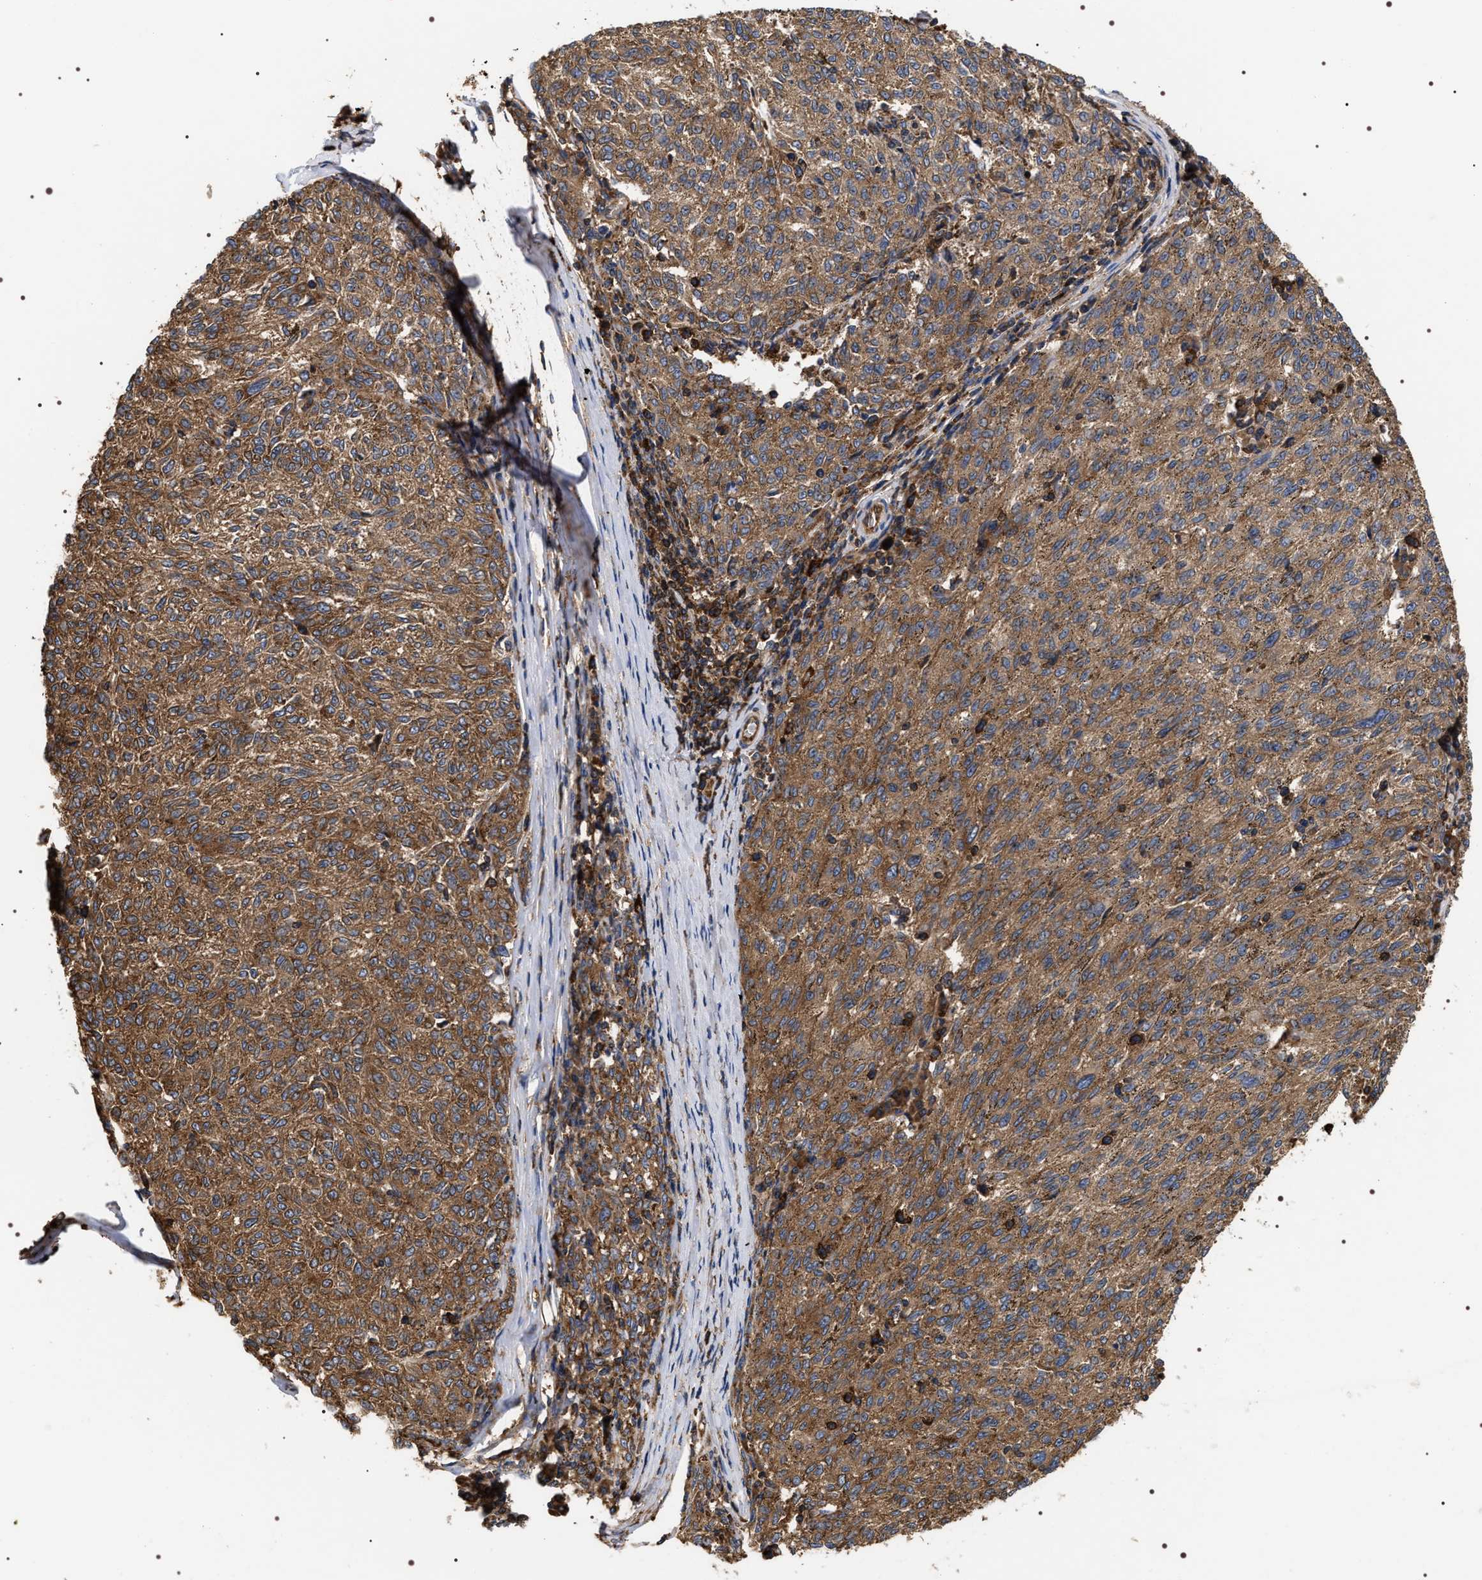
{"staining": {"intensity": "strong", "quantity": ">75%", "location": "cytoplasmic/membranous"}, "tissue": "melanoma", "cell_type": "Tumor cells", "image_type": "cancer", "snomed": [{"axis": "morphology", "description": "Malignant melanoma, NOS"}, {"axis": "topography", "description": "Skin"}], "caption": "The histopathology image reveals staining of melanoma, revealing strong cytoplasmic/membranous protein expression (brown color) within tumor cells.", "gene": "SERBP1", "patient": {"sex": "female", "age": 72}}